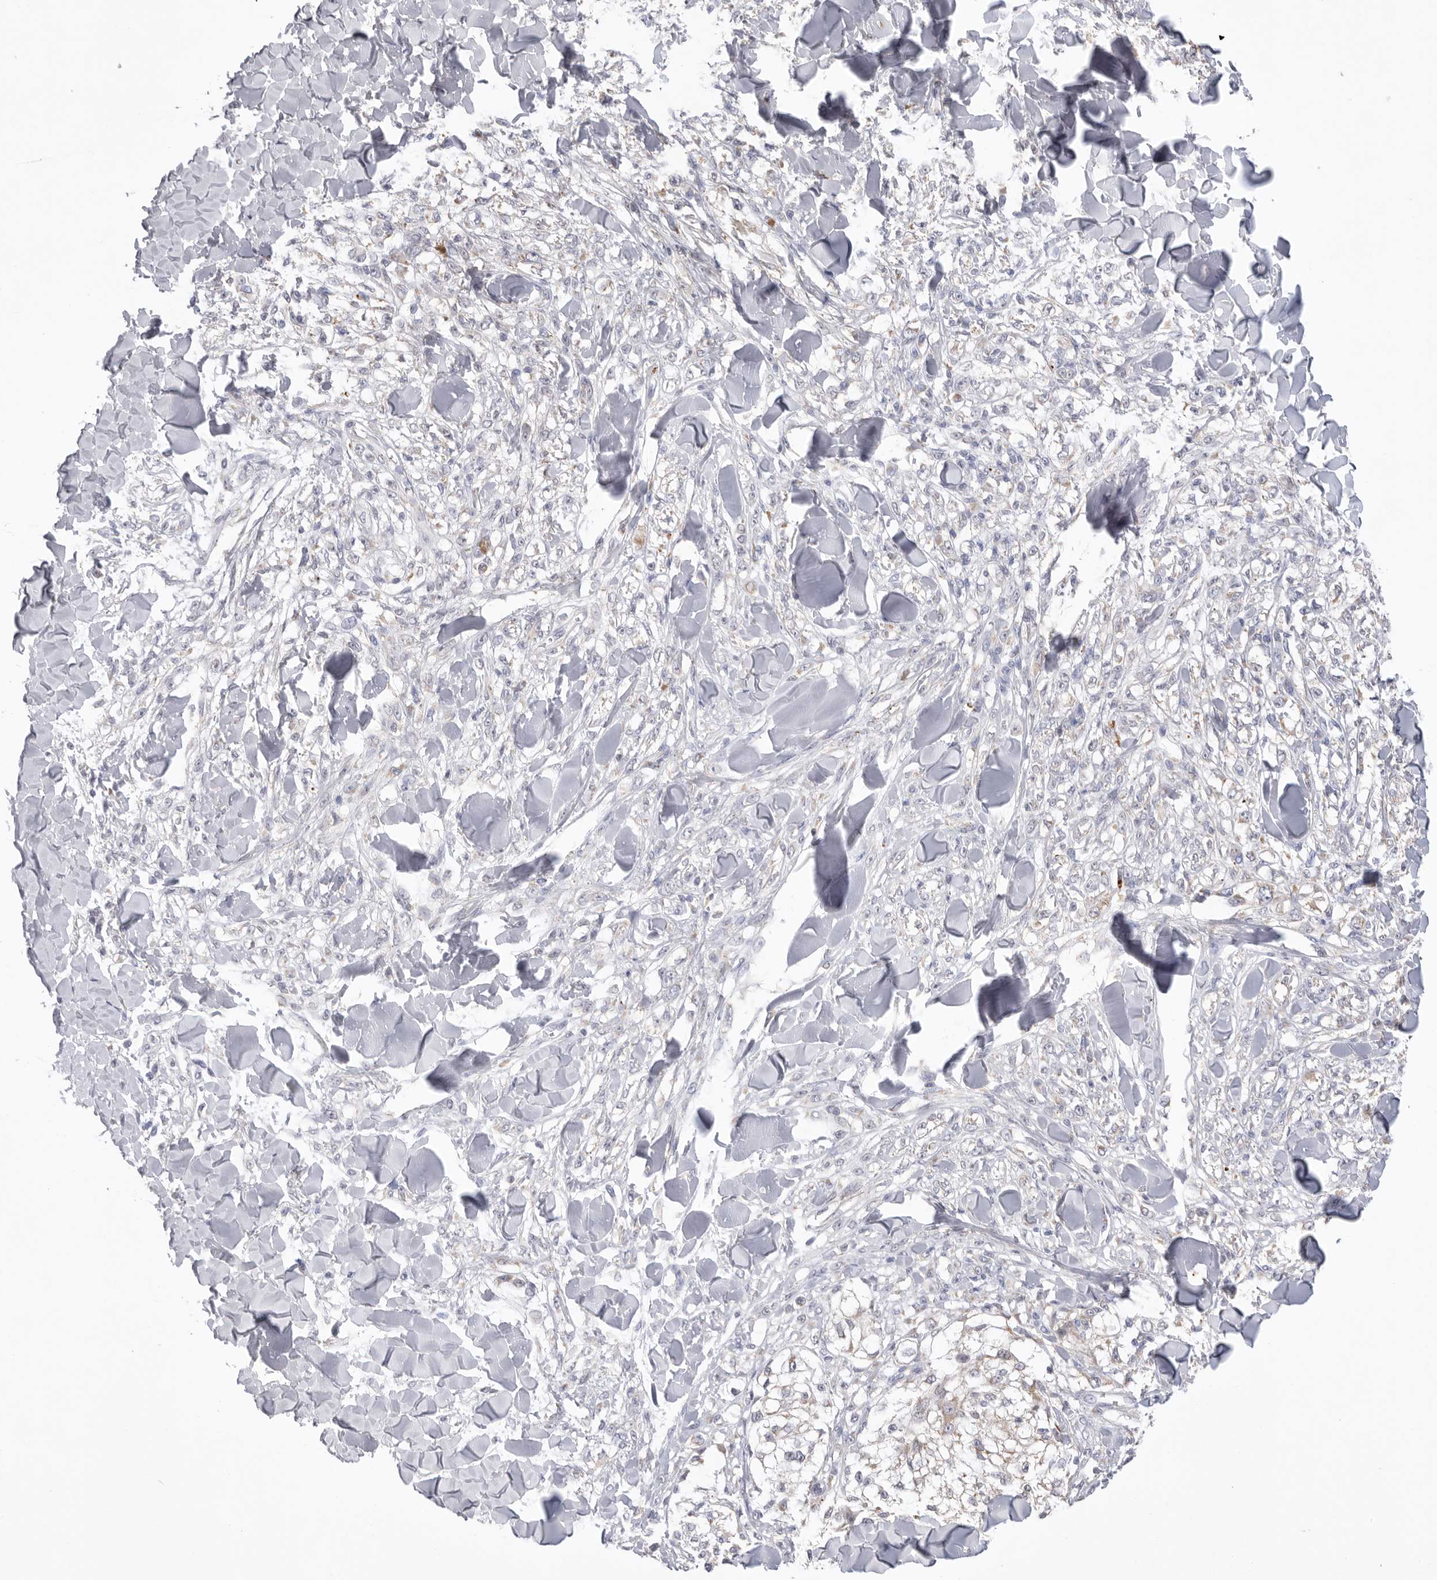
{"staining": {"intensity": "negative", "quantity": "none", "location": "none"}, "tissue": "melanoma", "cell_type": "Tumor cells", "image_type": "cancer", "snomed": [{"axis": "morphology", "description": "Malignant melanoma, NOS"}, {"axis": "topography", "description": "Skin of head"}], "caption": "The histopathology image shows no significant expression in tumor cells of melanoma.", "gene": "VDAC3", "patient": {"sex": "male", "age": 83}}